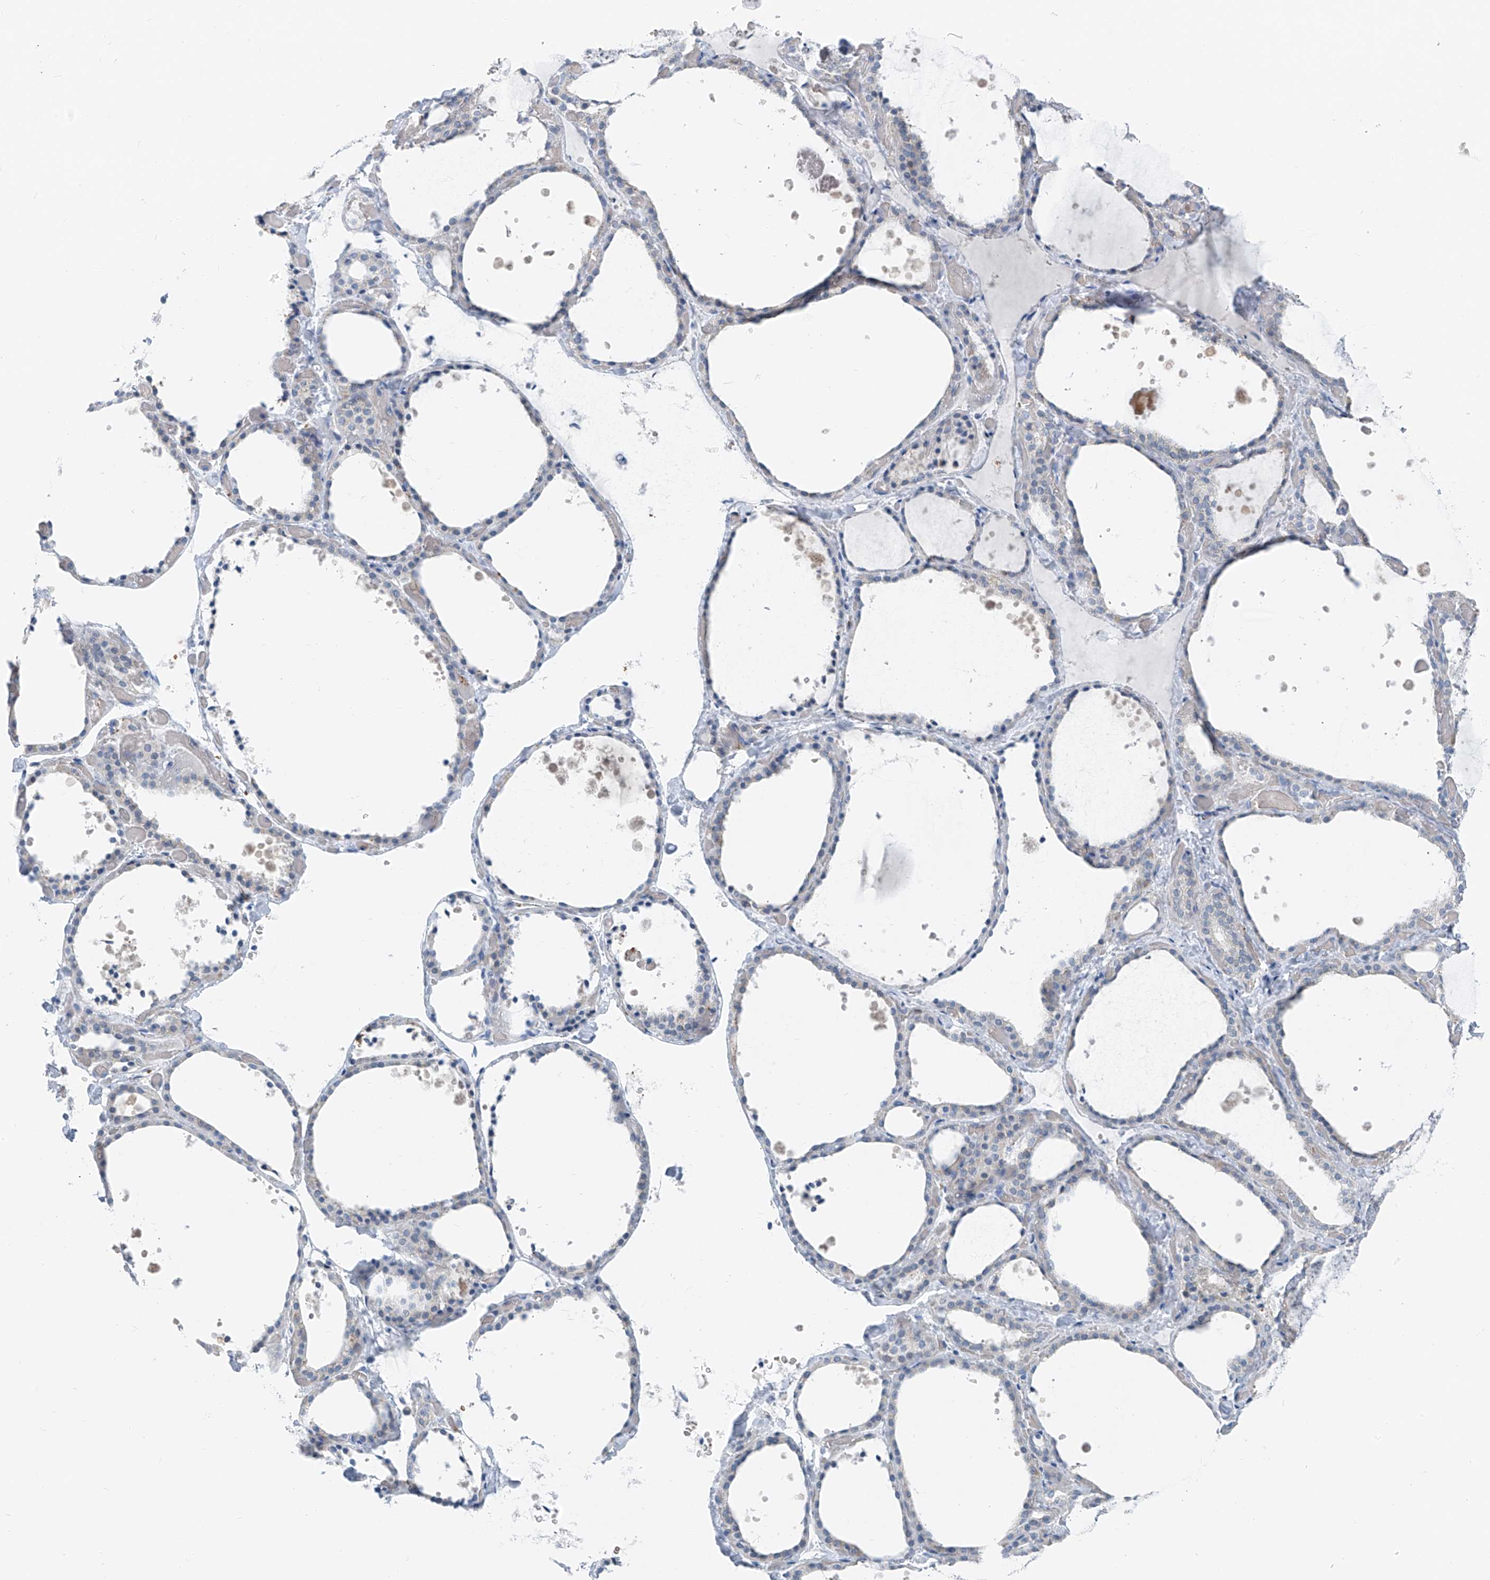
{"staining": {"intensity": "negative", "quantity": "none", "location": "none"}, "tissue": "thyroid gland", "cell_type": "Glandular cells", "image_type": "normal", "snomed": [{"axis": "morphology", "description": "Normal tissue, NOS"}, {"axis": "topography", "description": "Thyroid gland"}], "caption": "IHC micrograph of normal thyroid gland stained for a protein (brown), which shows no expression in glandular cells. (Brightfield microscopy of DAB immunohistochemistry (IHC) at high magnification).", "gene": "FGD2", "patient": {"sex": "female", "age": 44}}